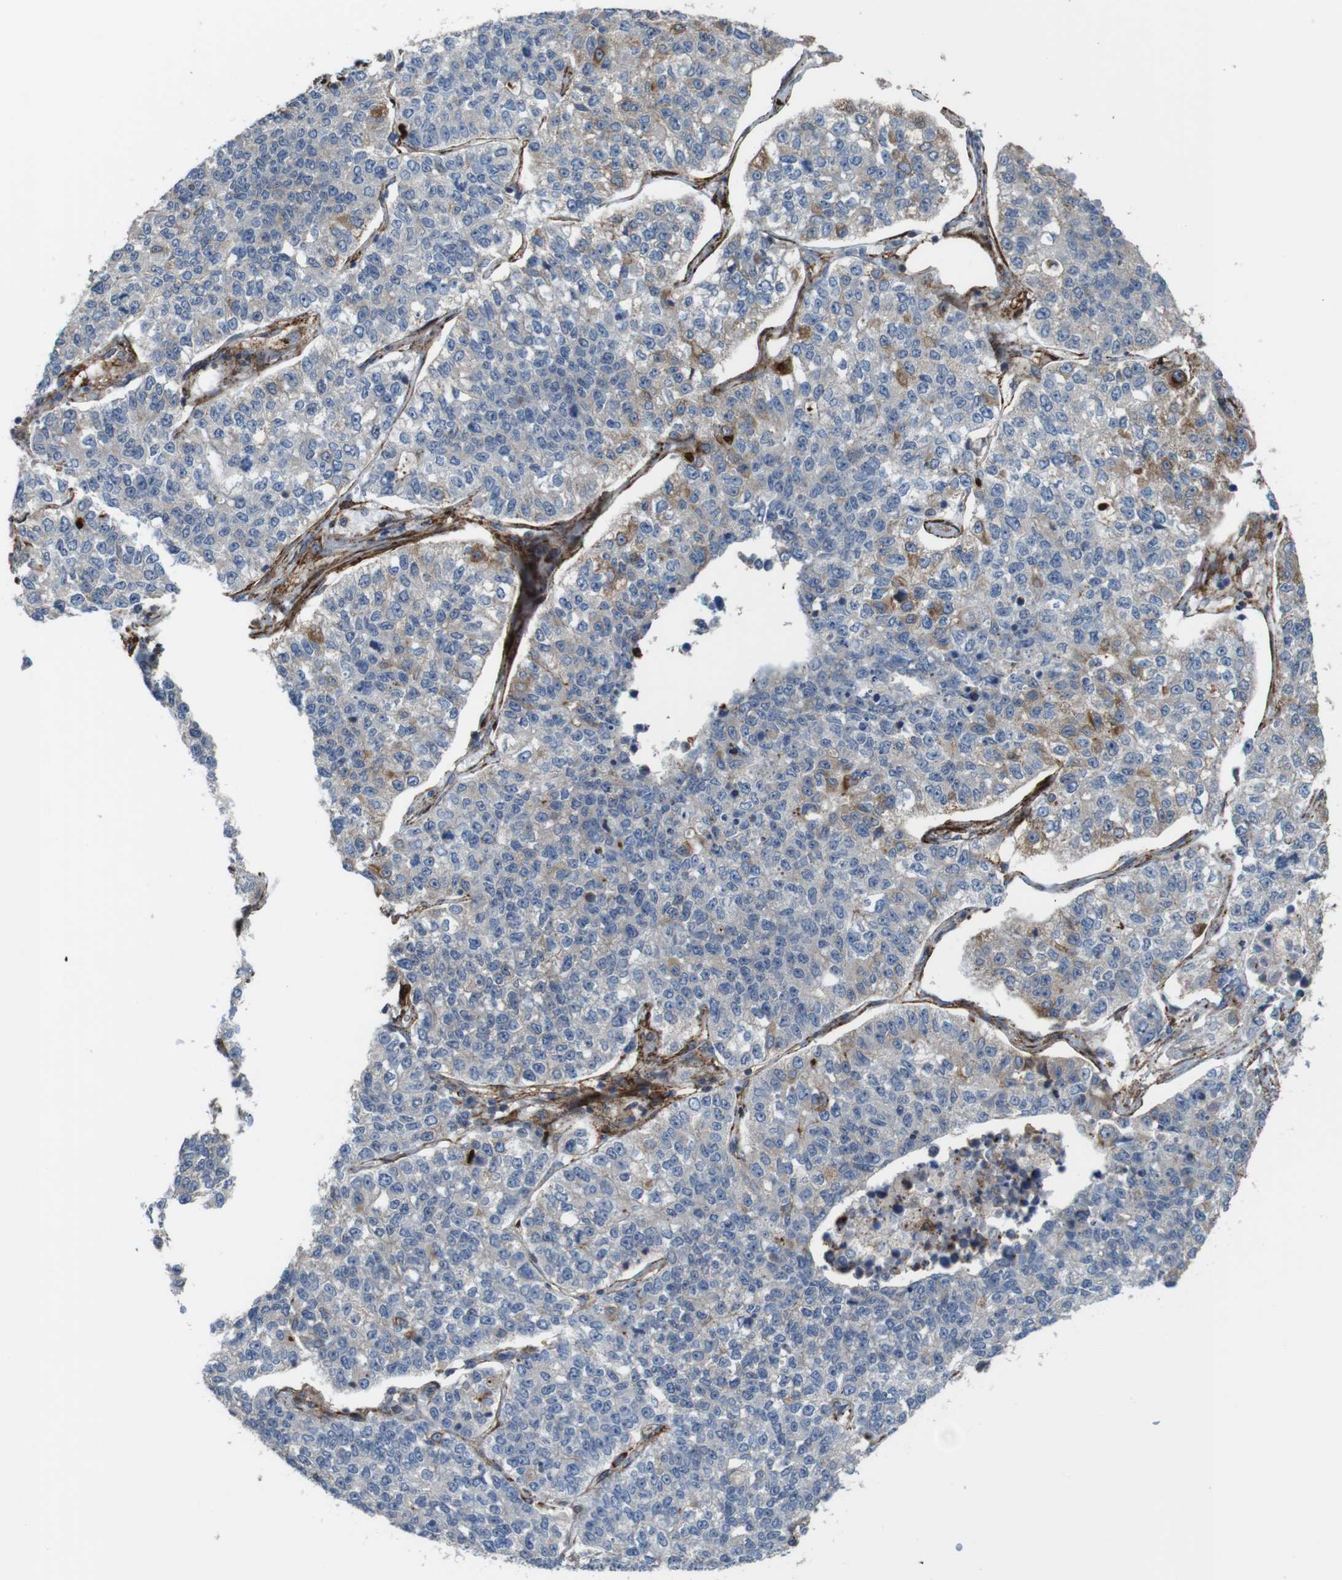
{"staining": {"intensity": "moderate", "quantity": "<25%", "location": "cytoplasmic/membranous"}, "tissue": "lung cancer", "cell_type": "Tumor cells", "image_type": "cancer", "snomed": [{"axis": "morphology", "description": "Adenocarcinoma, NOS"}, {"axis": "topography", "description": "Lung"}], "caption": "The photomicrograph exhibits a brown stain indicating the presence of a protein in the cytoplasmic/membranous of tumor cells in lung cancer (adenocarcinoma).", "gene": "PCOLCE2", "patient": {"sex": "male", "age": 49}}